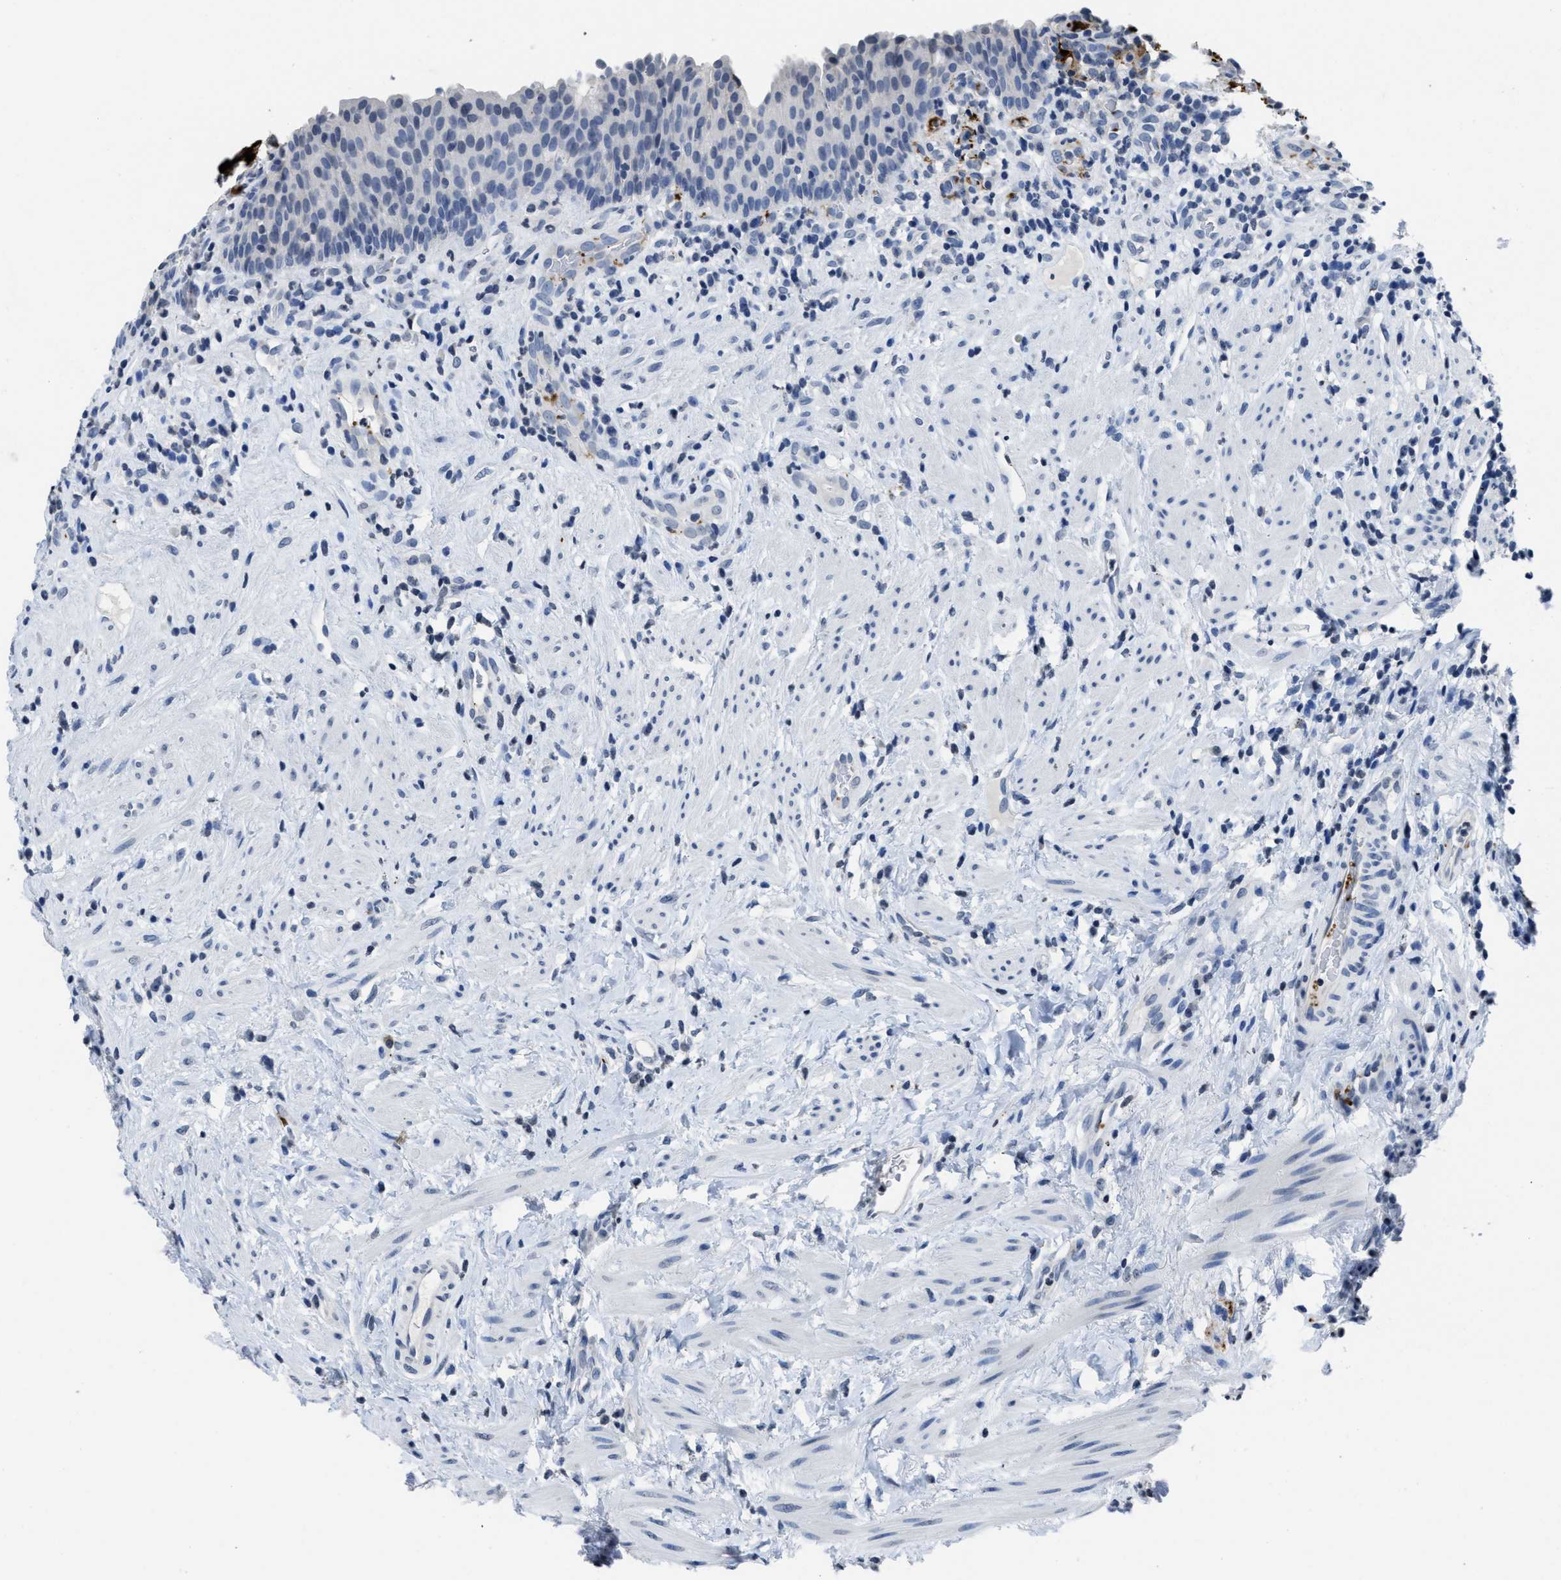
{"staining": {"intensity": "negative", "quantity": "none", "location": "none"}, "tissue": "urothelial cancer", "cell_type": "Tumor cells", "image_type": "cancer", "snomed": [{"axis": "morphology", "description": "Urothelial carcinoma, Low grade"}, {"axis": "topography", "description": "Urinary bladder"}], "caption": "Human urothelial cancer stained for a protein using IHC demonstrates no staining in tumor cells.", "gene": "ITGA2B", "patient": {"sex": "female", "age": 75}}